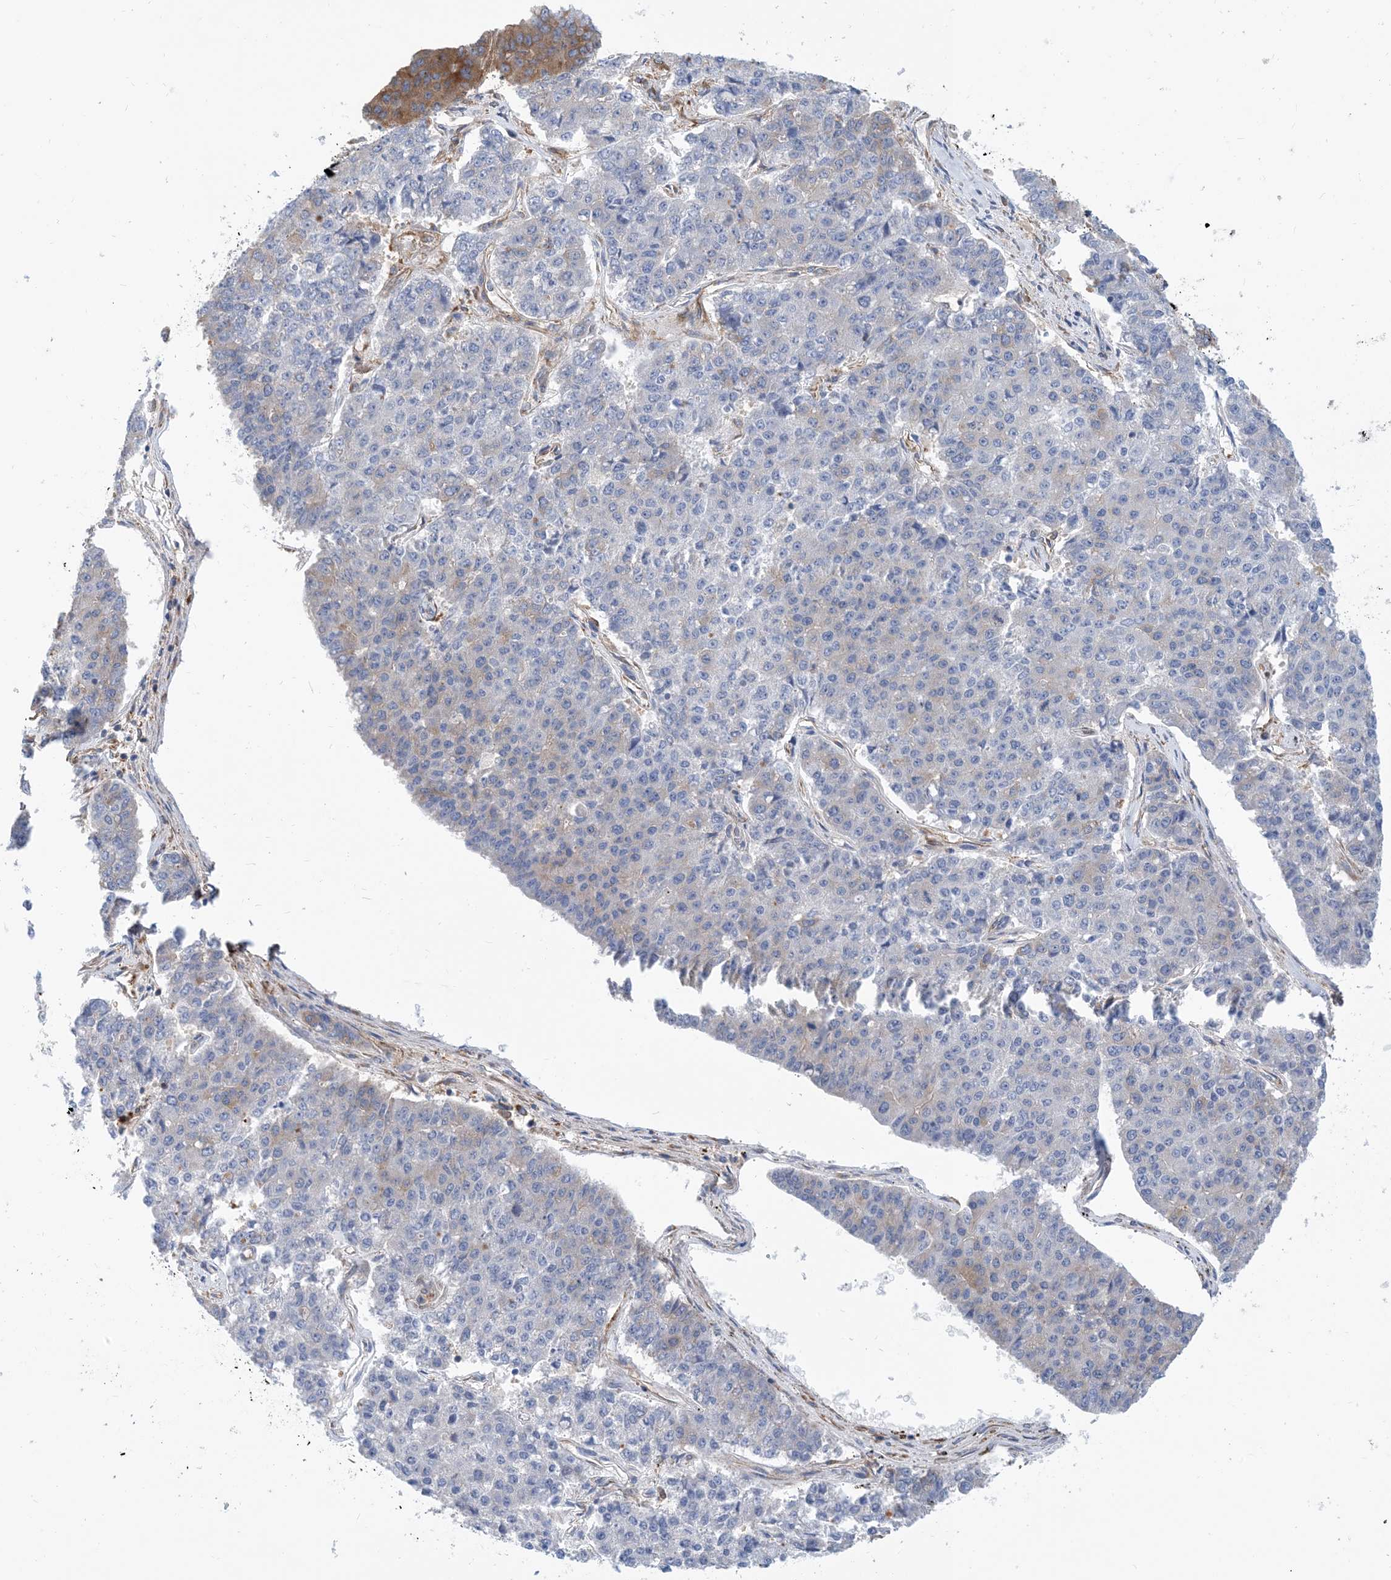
{"staining": {"intensity": "moderate", "quantity": "<25%", "location": "cytoplasmic/membranous"}, "tissue": "pancreatic cancer", "cell_type": "Tumor cells", "image_type": "cancer", "snomed": [{"axis": "morphology", "description": "Adenocarcinoma, NOS"}, {"axis": "topography", "description": "Pancreas"}], "caption": "This histopathology image demonstrates pancreatic cancer stained with immunohistochemistry to label a protein in brown. The cytoplasmic/membranous of tumor cells show moderate positivity for the protein. Nuclei are counter-stained blue.", "gene": "DYNC1LI1", "patient": {"sex": "male", "age": 50}}